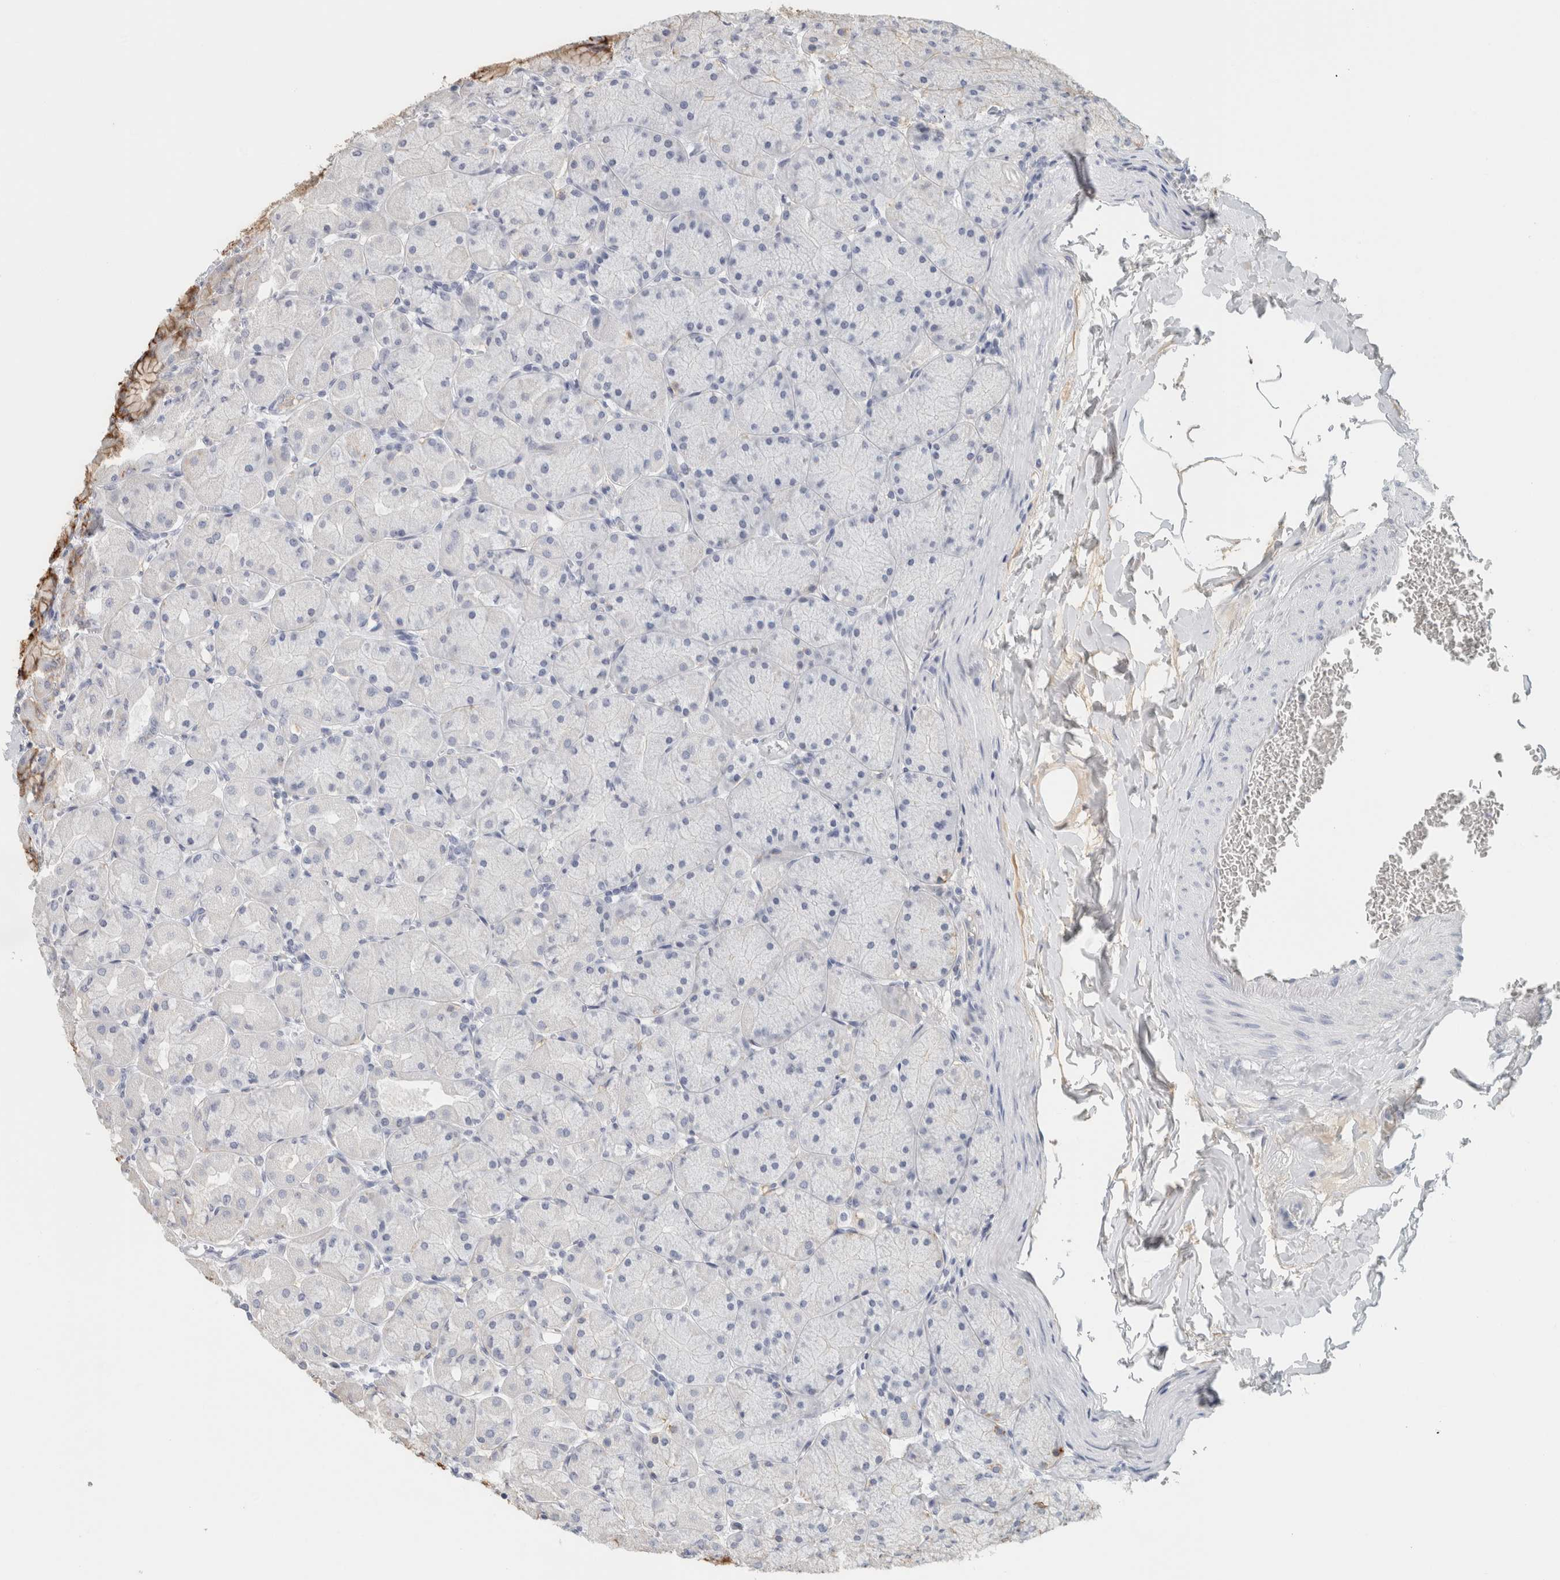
{"staining": {"intensity": "moderate", "quantity": "<25%", "location": "cytoplasmic/membranous"}, "tissue": "stomach", "cell_type": "Glandular cells", "image_type": "normal", "snomed": [{"axis": "morphology", "description": "Normal tissue, NOS"}, {"axis": "topography", "description": "Stomach, upper"}], "caption": "Protein expression analysis of normal stomach shows moderate cytoplasmic/membranous staining in approximately <25% of glandular cells.", "gene": "TSPAN8", "patient": {"sex": "female", "age": 56}}